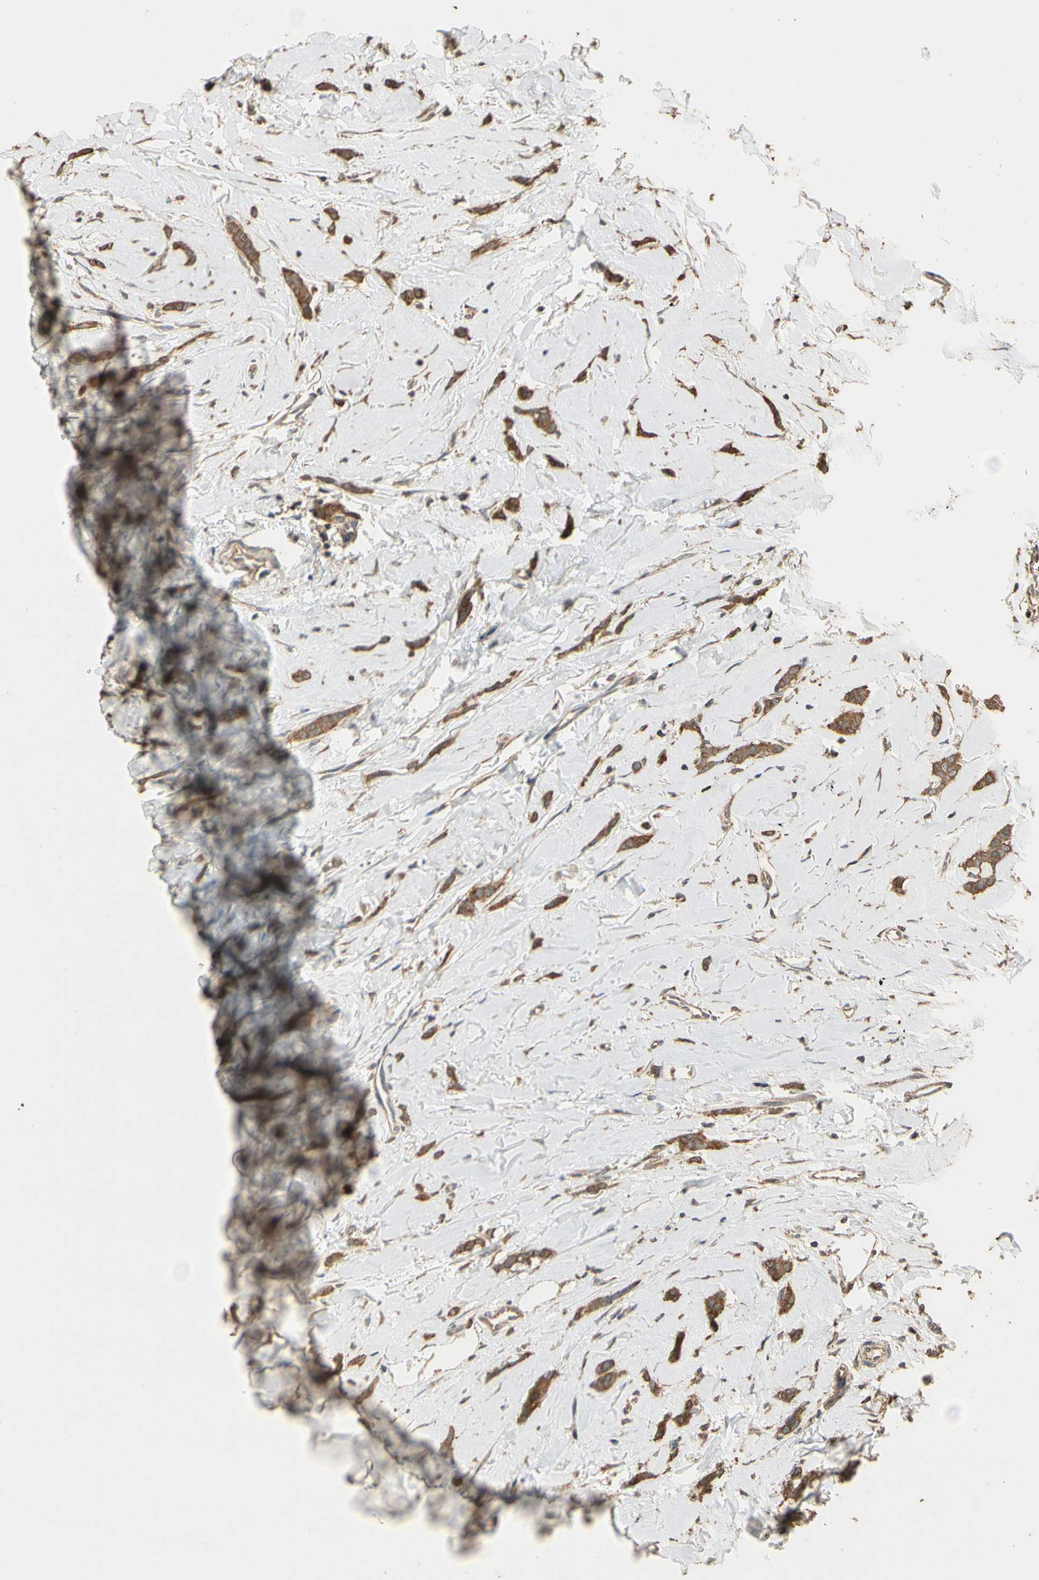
{"staining": {"intensity": "strong", "quantity": ">75%", "location": "cytoplasmic/membranous"}, "tissue": "breast cancer", "cell_type": "Tumor cells", "image_type": "cancer", "snomed": [{"axis": "morphology", "description": "Lobular carcinoma"}, {"axis": "topography", "description": "Skin"}, {"axis": "topography", "description": "Breast"}], "caption": "This micrograph exhibits IHC staining of human breast cancer (lobular carcinoma), with high strong cytoplasmic/membranous positivity in approximately >75% of tumor cells.", "gene": "STX18", "patient": {"sex": "female", "age": 46}}